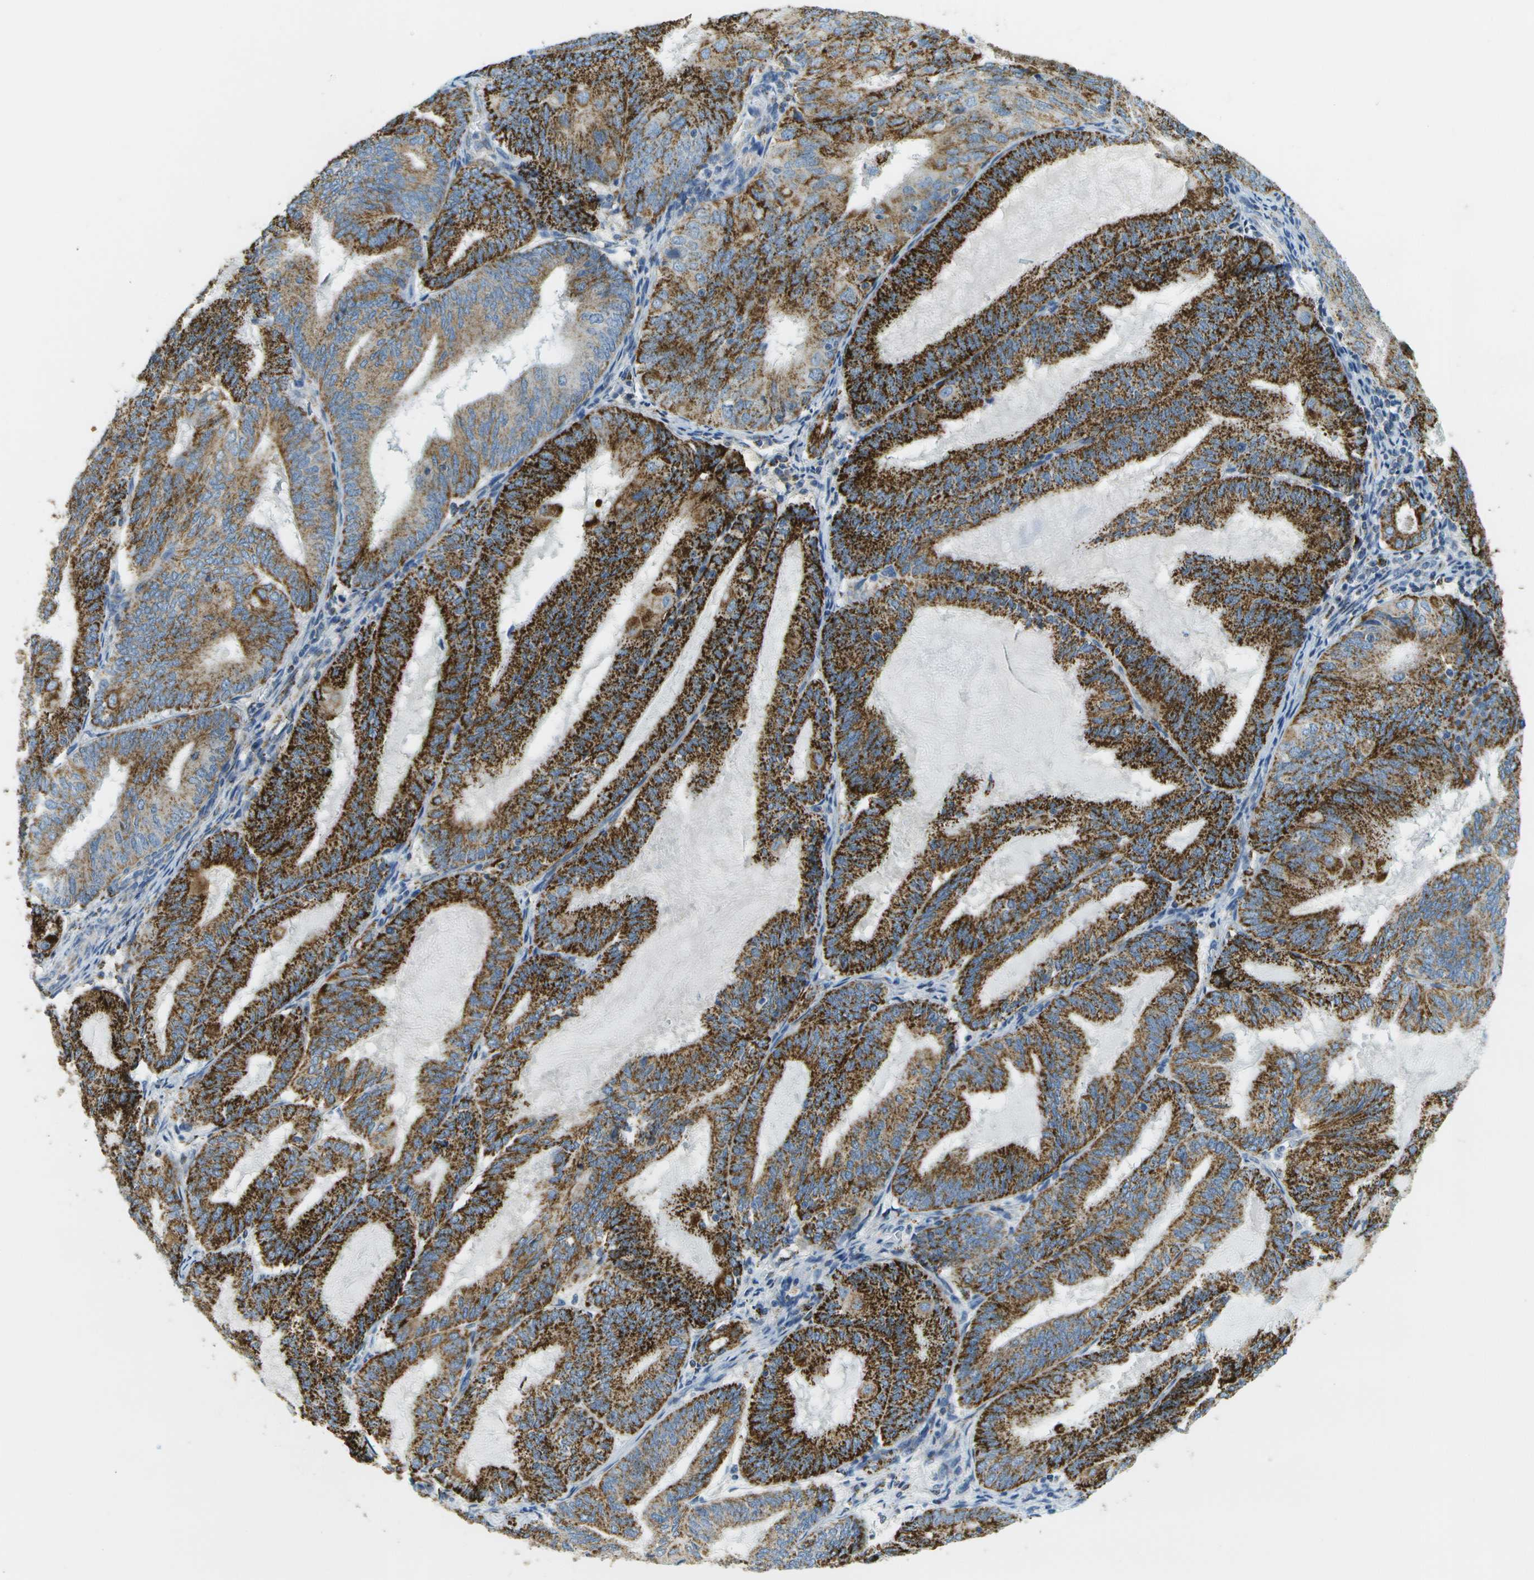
{"staining": {"intensity": "strong", "quantity": ">75%", "location": "cytoplasmic/membranous"}, "tissue": "endometrial cancer", "cell_type": "Tumor cells", "image_type": "cancer", "snomed": [{"axis": "morphology", "description": "Adenocarcinoma, NOS"}, {"axis": "topography", "description": "Endometrium"}], "caption": "This is an image of immunohistochemistry staining of adenocarcinoma (endometrial), which shows strong positivity in the cytoplasmic/membranous of tumor cells.", "gene": "HLCS", "patient": {"sex": "female", "age": 81}}